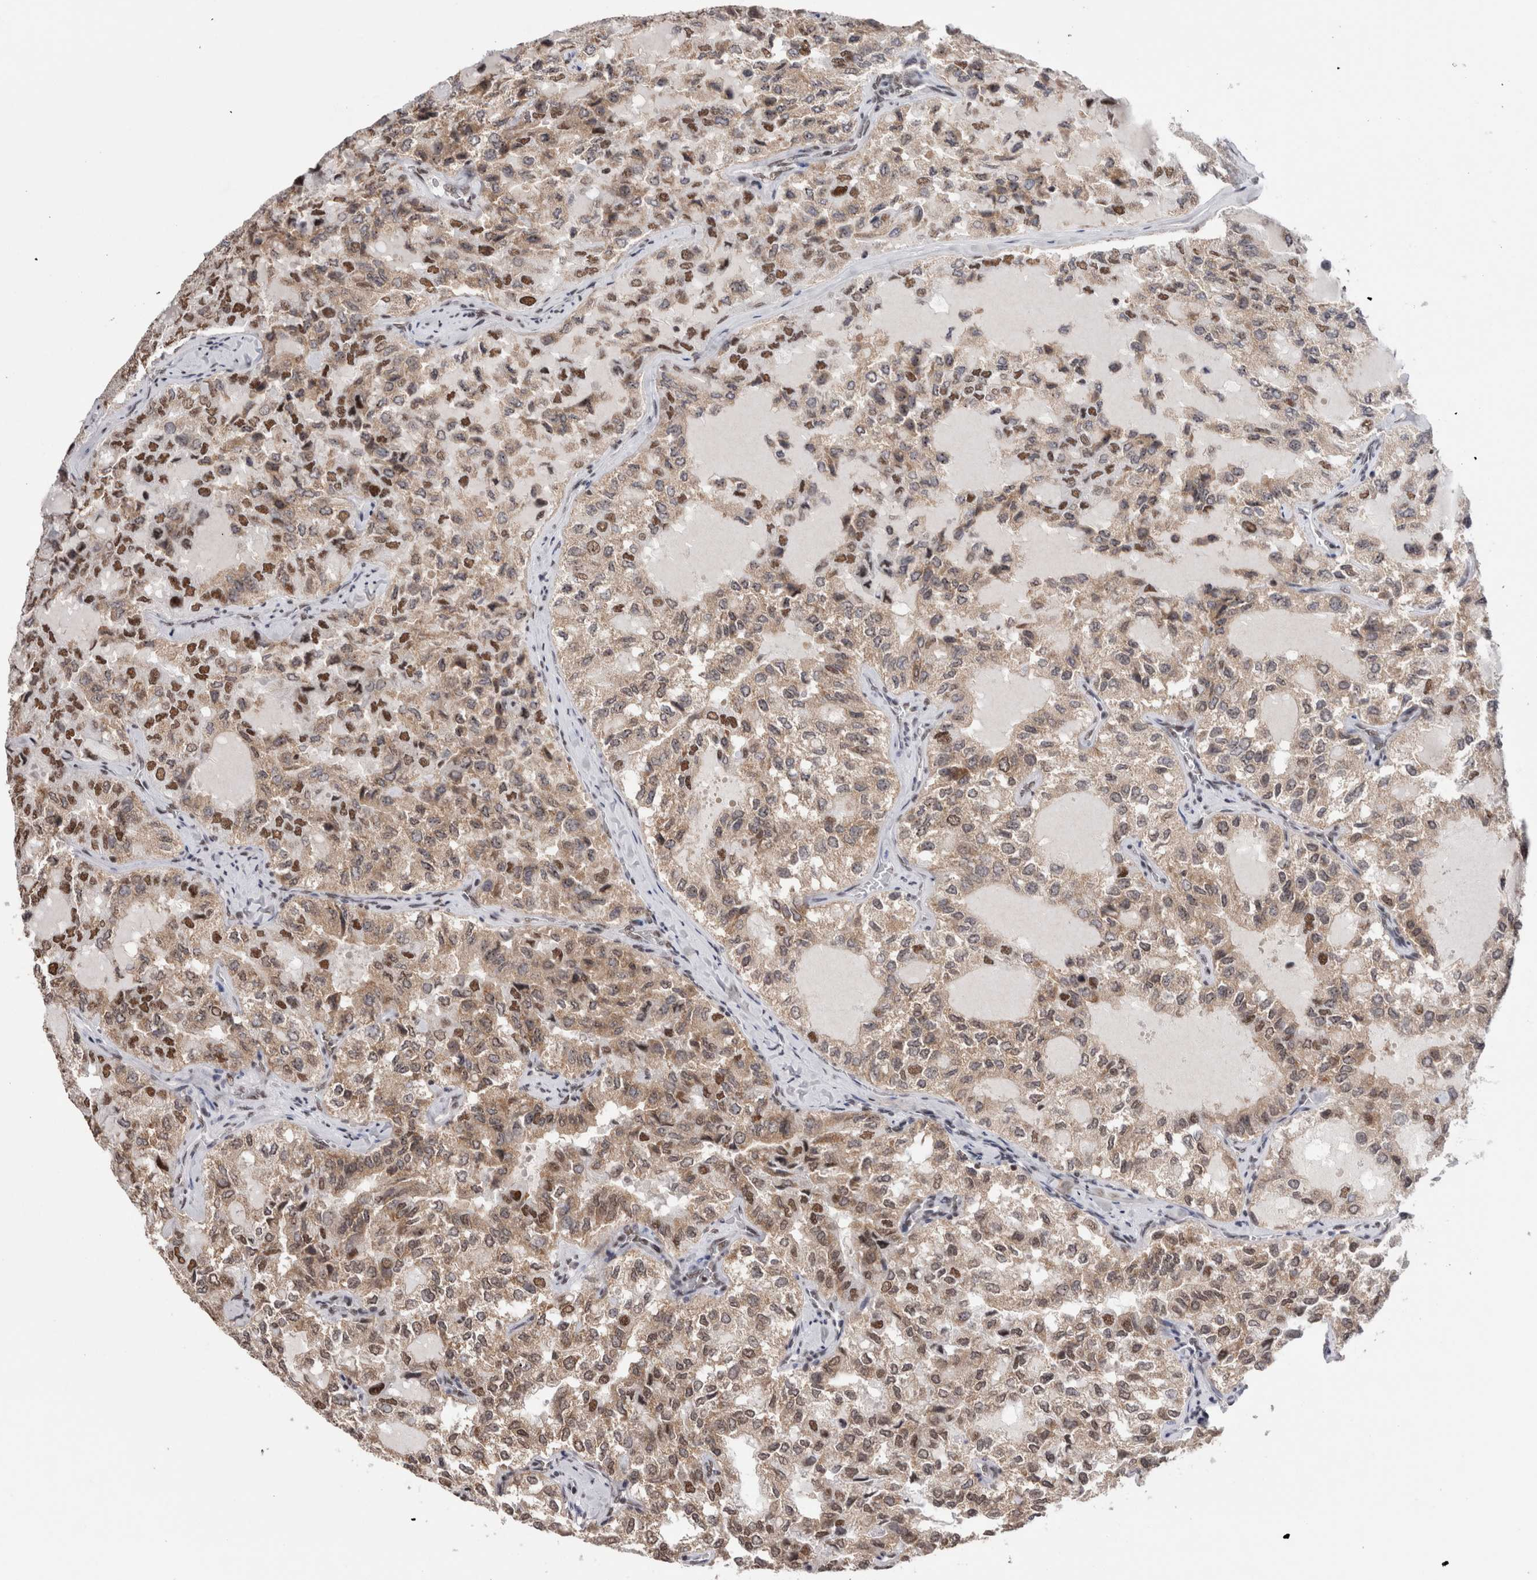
{"staining": {"intensity": "moderate", "quantity": ">75%", "location": "cytoplasmic/membranous,nuclear"}, "tissue": "thyroid cancer", "cell_type": "Tumor cells", "image_type": "cancer", "snomed": [{"axis": "morphology", "description": "Follicular adenoma carcinoma, NOS"}, {"axis": "topography", "description": "Thyroid gland"}], "caption": "DAB immunohistochemical staining of thyroid cancer demonstrates moderate cytoplasmic/membranous and nuclear protein expression in about >75% of tumor cells.", "gene": "SMC1A", "patient": {"sex": "male", "age": 75}}